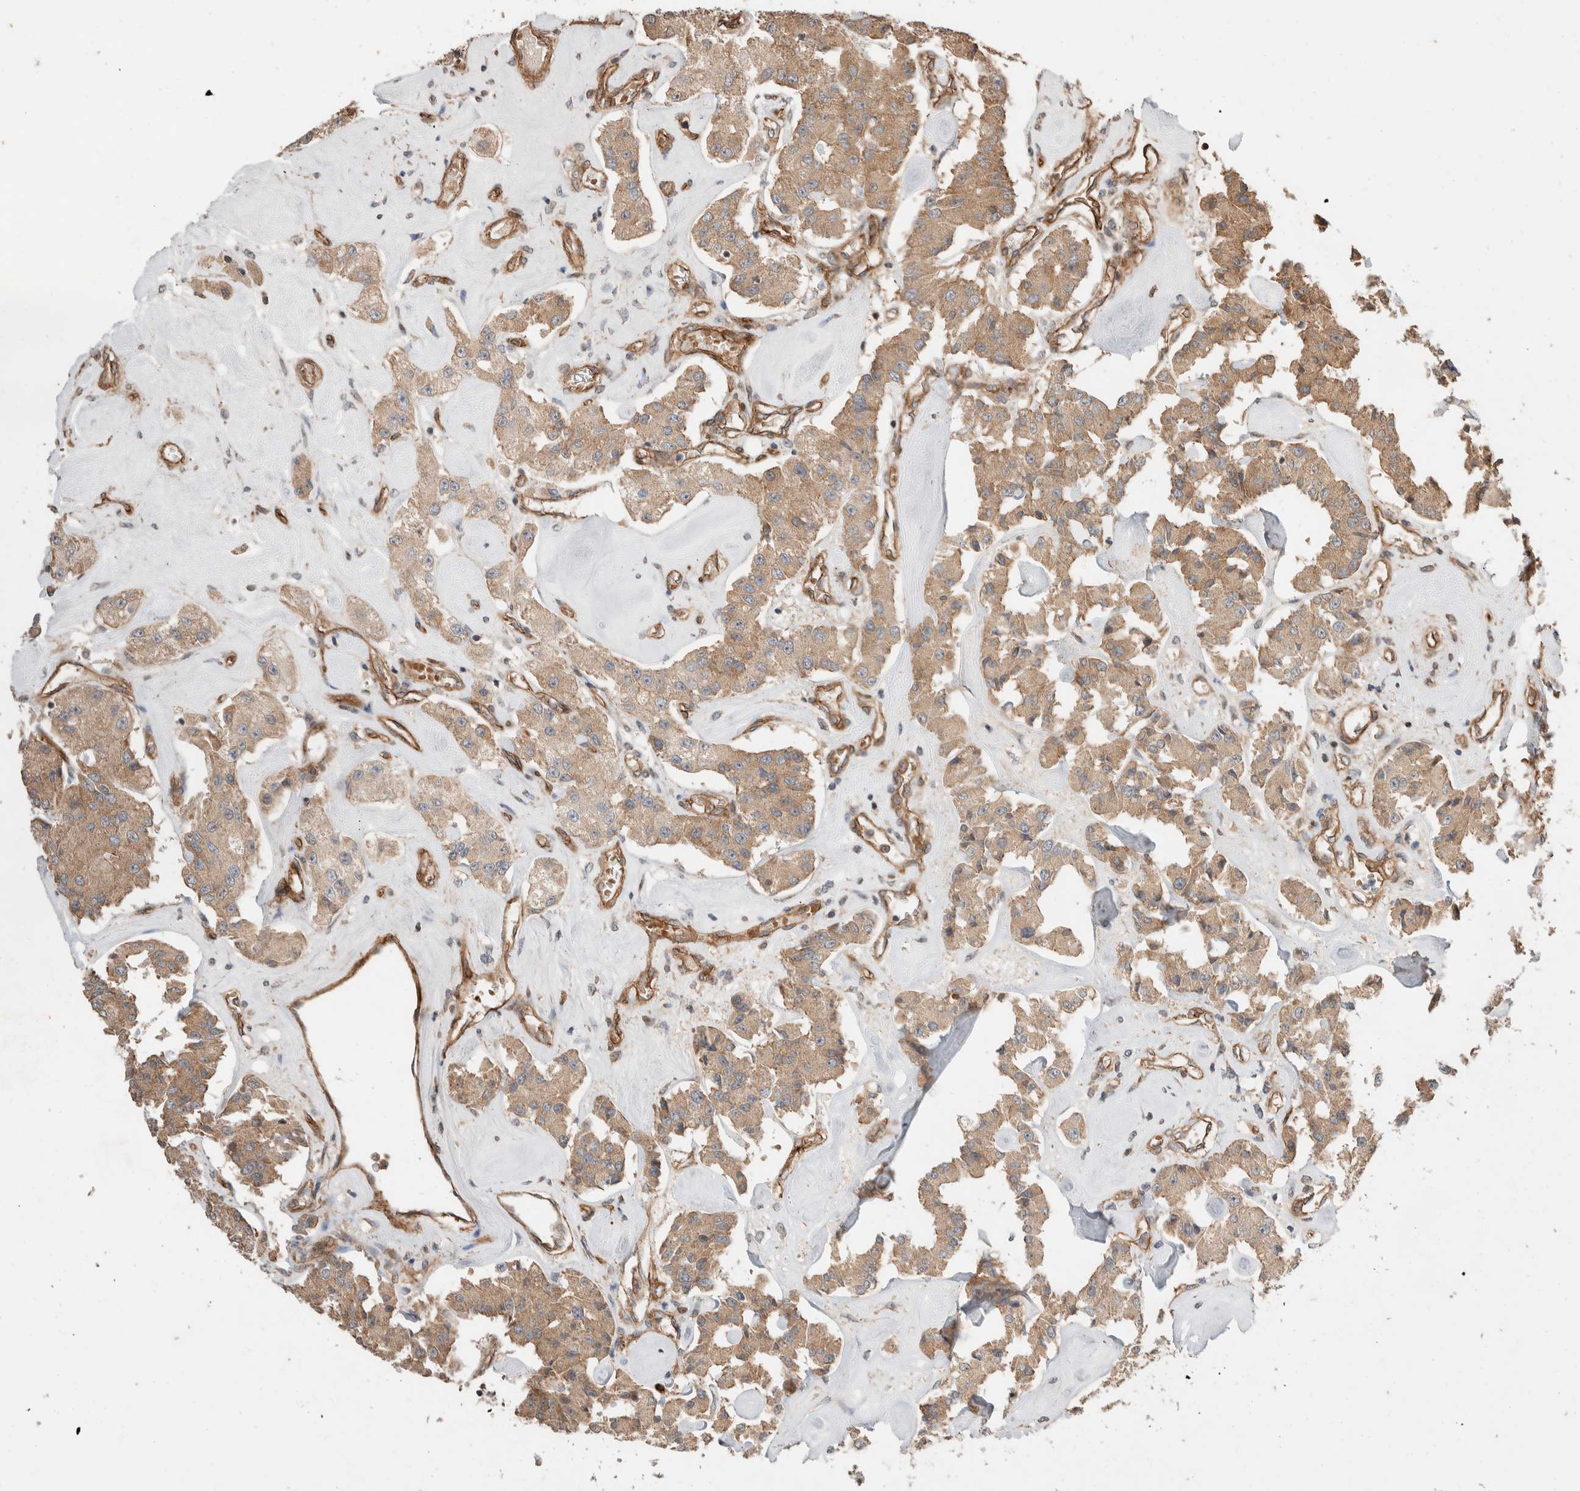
{"staining": {"intensity": "weak", "quantity": ">75%", "location": "cytoplasmic/membranous"}, "tissue": "carcinoid", "cell_type": "Tumor cells", "image_type": "cancer", "snomed": [{"axis": "morphology", "description": "Carcinoid, malignant, NOS"}, {"axis": "topography", "description": "Pancreas"}], "caption": "This is an image of IHC staining of carcinoid (malignant), which shows weak staining in the cytoplasmic/membranous of tumor cells.", "gene": "ERC1", "patient": {"sex": "male", "age": 41}}